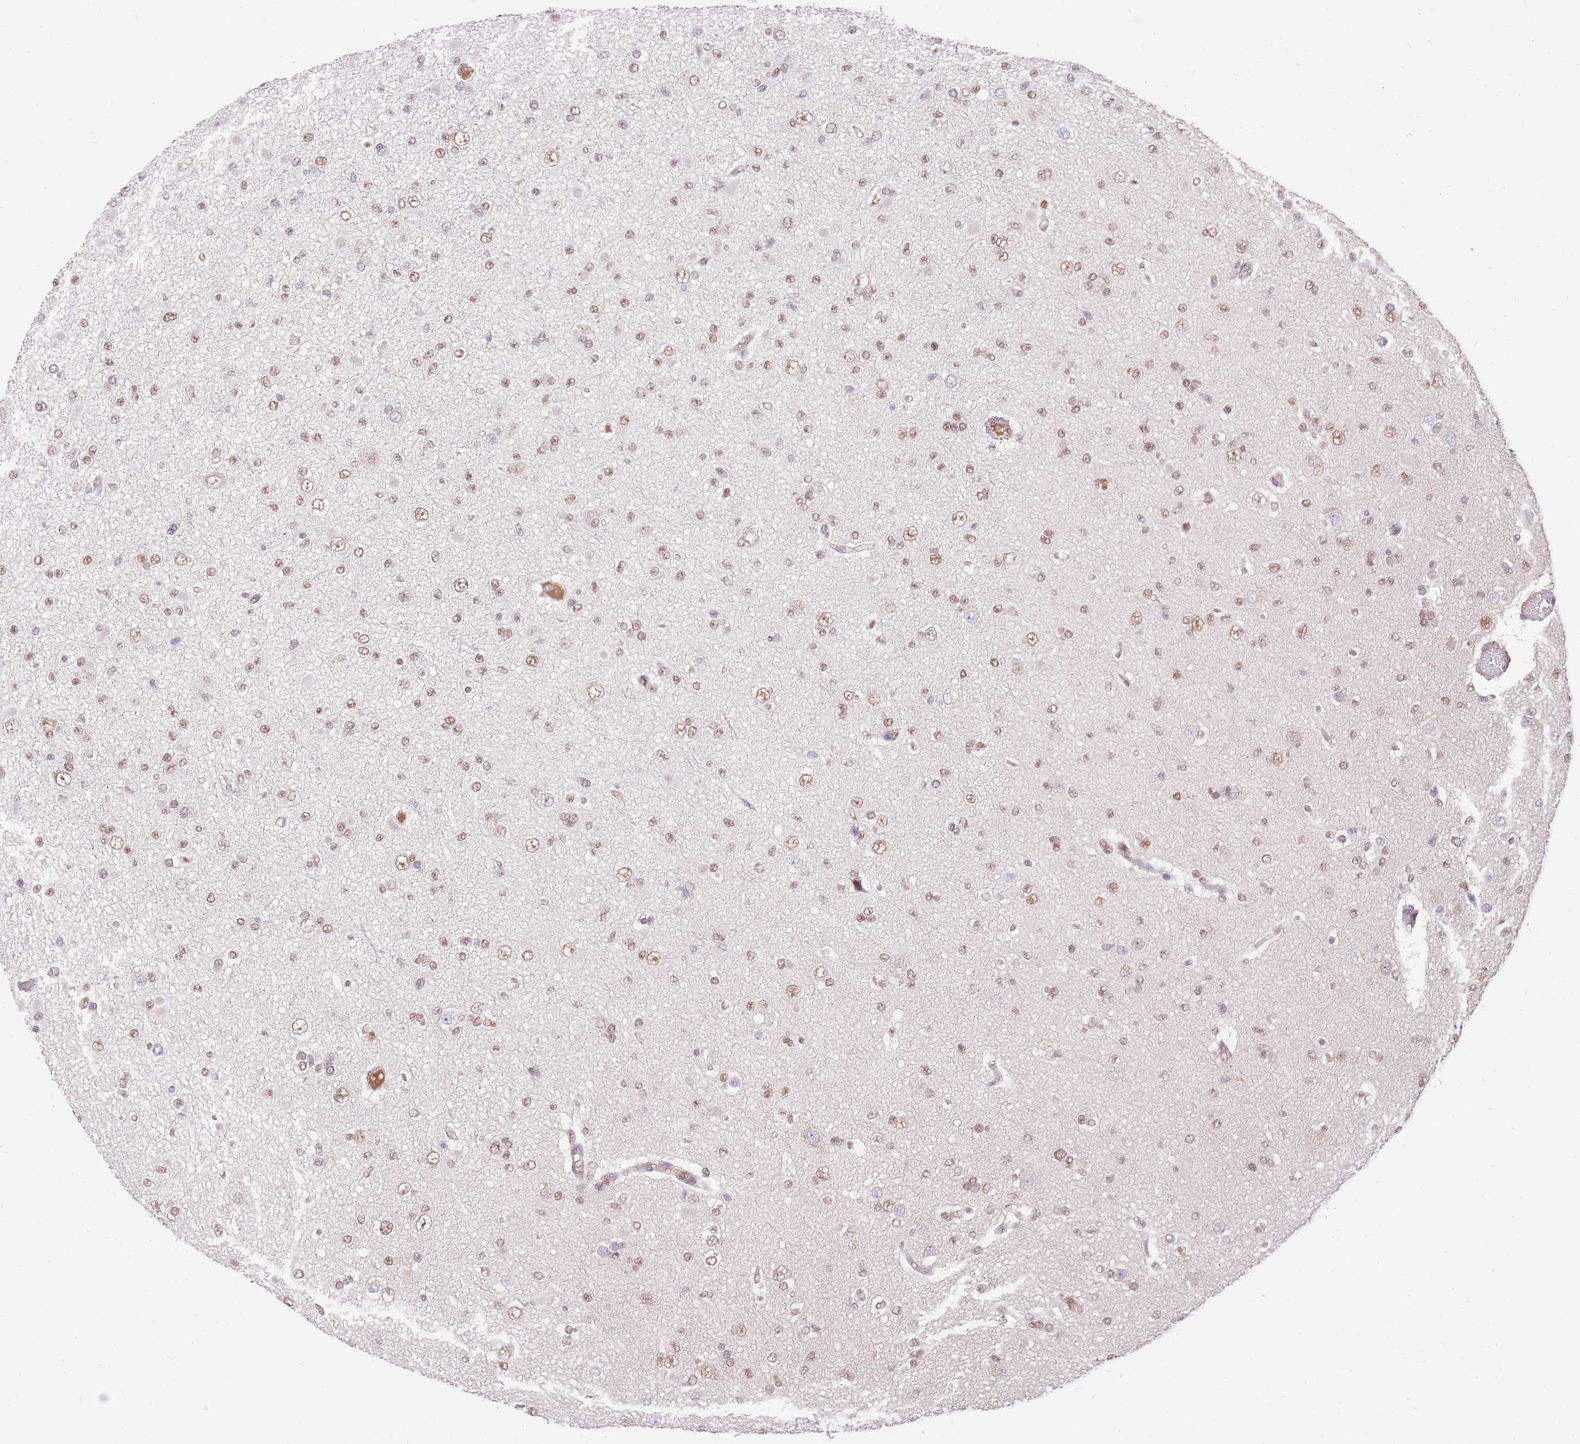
{"staining": {"intensity": "moderate", "quantity": ">75%", "location": "nuclear"}, "tissue": "glioma", "cell_type": "Tumor cells", "image_type": "cancer", "snomed": [{"axis": "morphology", "description": "Glioma, malignant, Low grade"}, {"axis": "topography", "description": "Brain"}], "caption": "Immunohistochemical staining of human malignant low-grade glioma shows moderate nuclear protein staining in about >75% of tumor cells.", "gene": "UBXN7", "patient": {"sex": "female", "age": 22}}